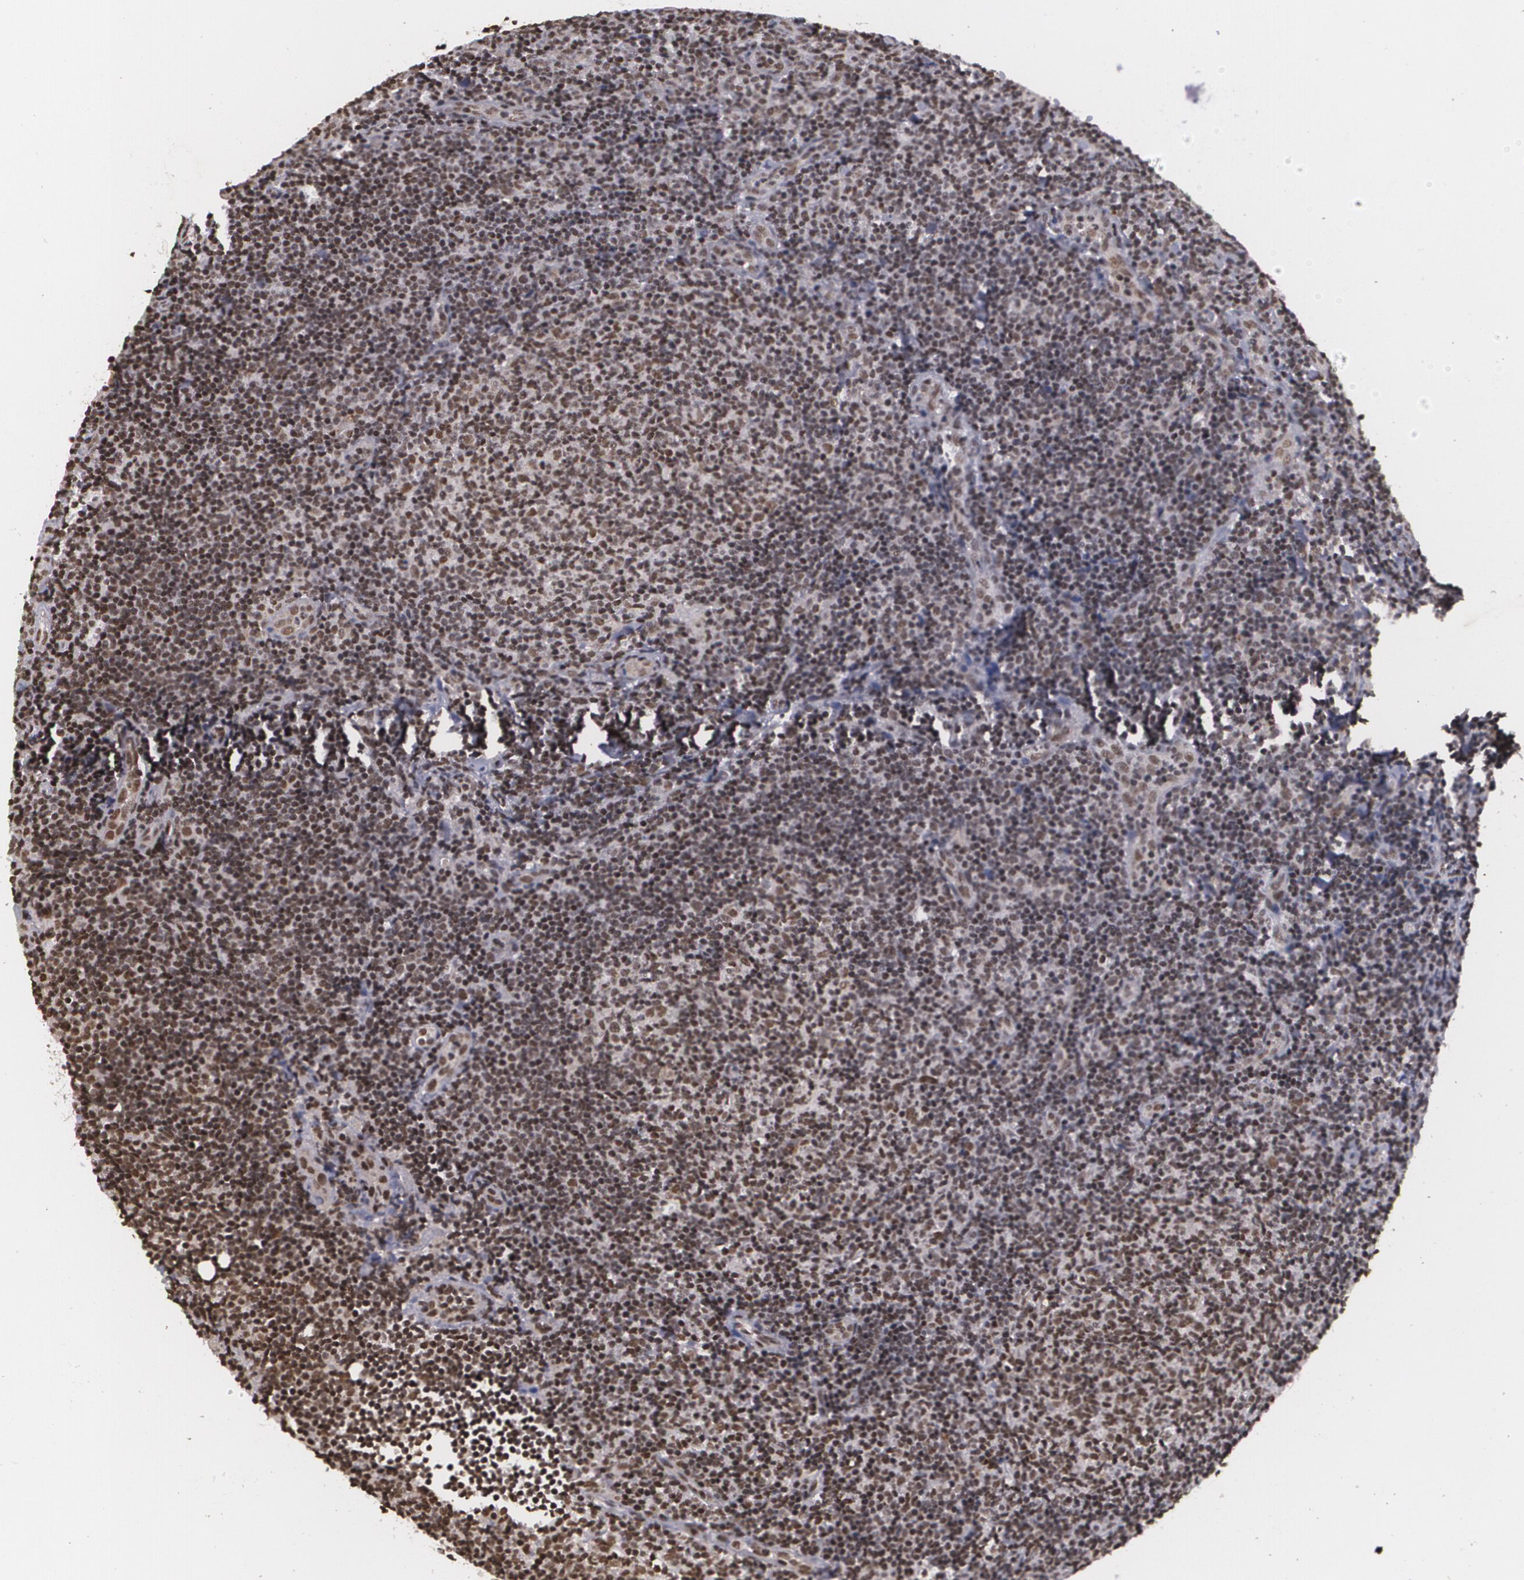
{"staining": {"intensity": "strong", "quantity": ">75%", "location": "nuclear"}, "tissue": "lymphoma", "cell_type": "Tumor cells", "image_type": "cancer", "snomed": [{"axis": "morphology", "description": "Malignant lymphoma, non-Hodgkin's type, Low grade"}, {"axis": "topography", "description": "Lymph node"}], "caption": "IHC staining of lymphoma, which displays high levels of strong nuclear expression in about >75% of tumor cells indicating strong nuclear protein positivity. The staining was performed using DAB (brown) for protein detection and nuclei were counterstained in hematoxylin (blue).", "gene": "RXRB", "patient": {"sex": "male", "age": 49}}